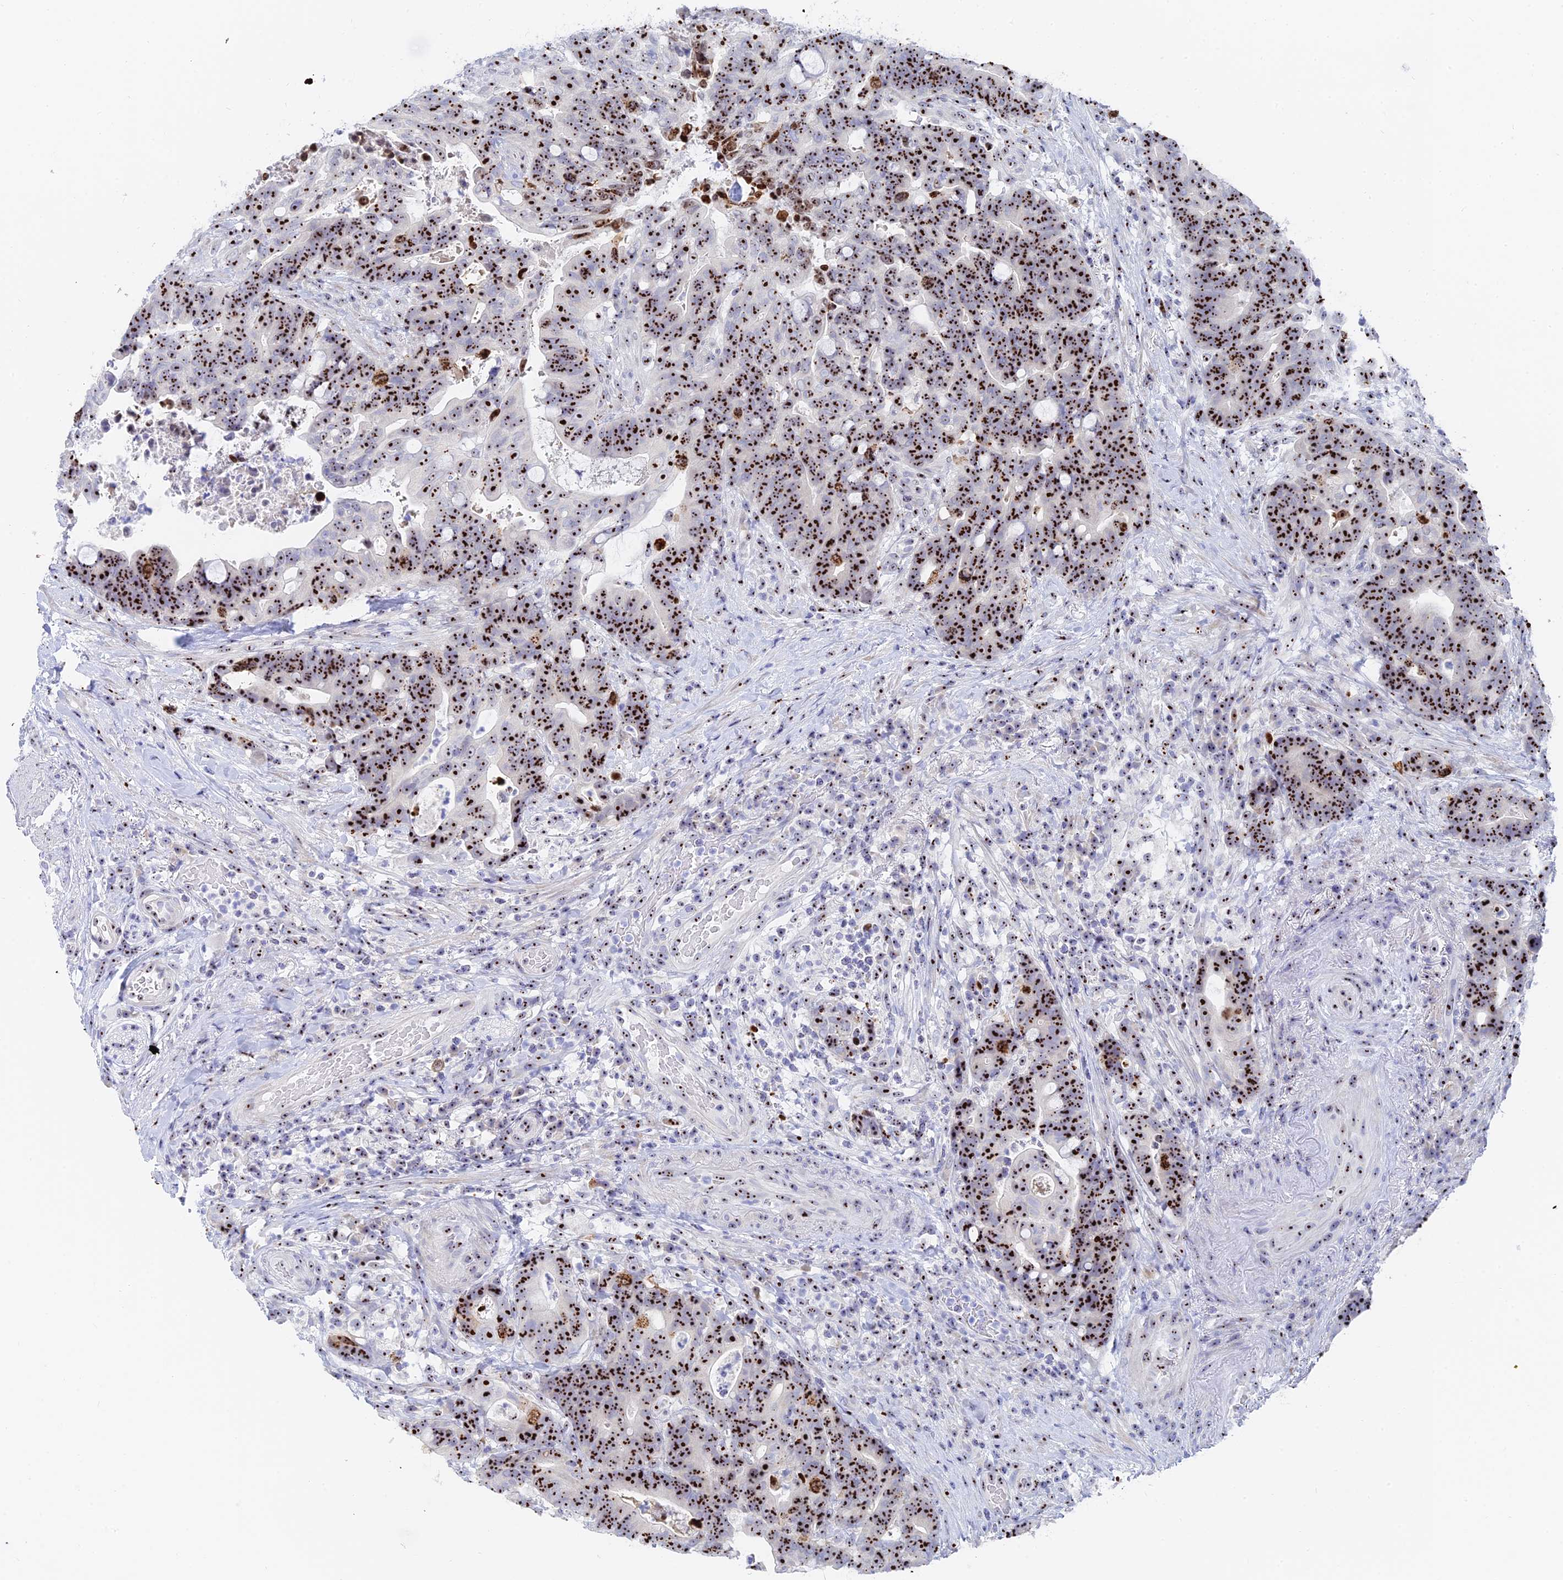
{"staining": {"intensity": "strong", "quantity": ">75%", "location": "nuclear"}, "tissue": "colorectal cancer", "cell_type": "Tumor cells", "image_type": "cancer", "snomed": [{"axis": "morphology", "description": "Adenocarcinoma, NOS"}, {"axis": "topography", "description": "Colon"}], "caption": "Immunohistochemistry (DAB (3,3'-diaminobenzidine)) staining of human colorectal cancer demonstrates strong nuclear protein staining in approximately >75% of tumor cells.", "gene": "RSL1D1", "patient": {"sex": "female", "age": 82}}